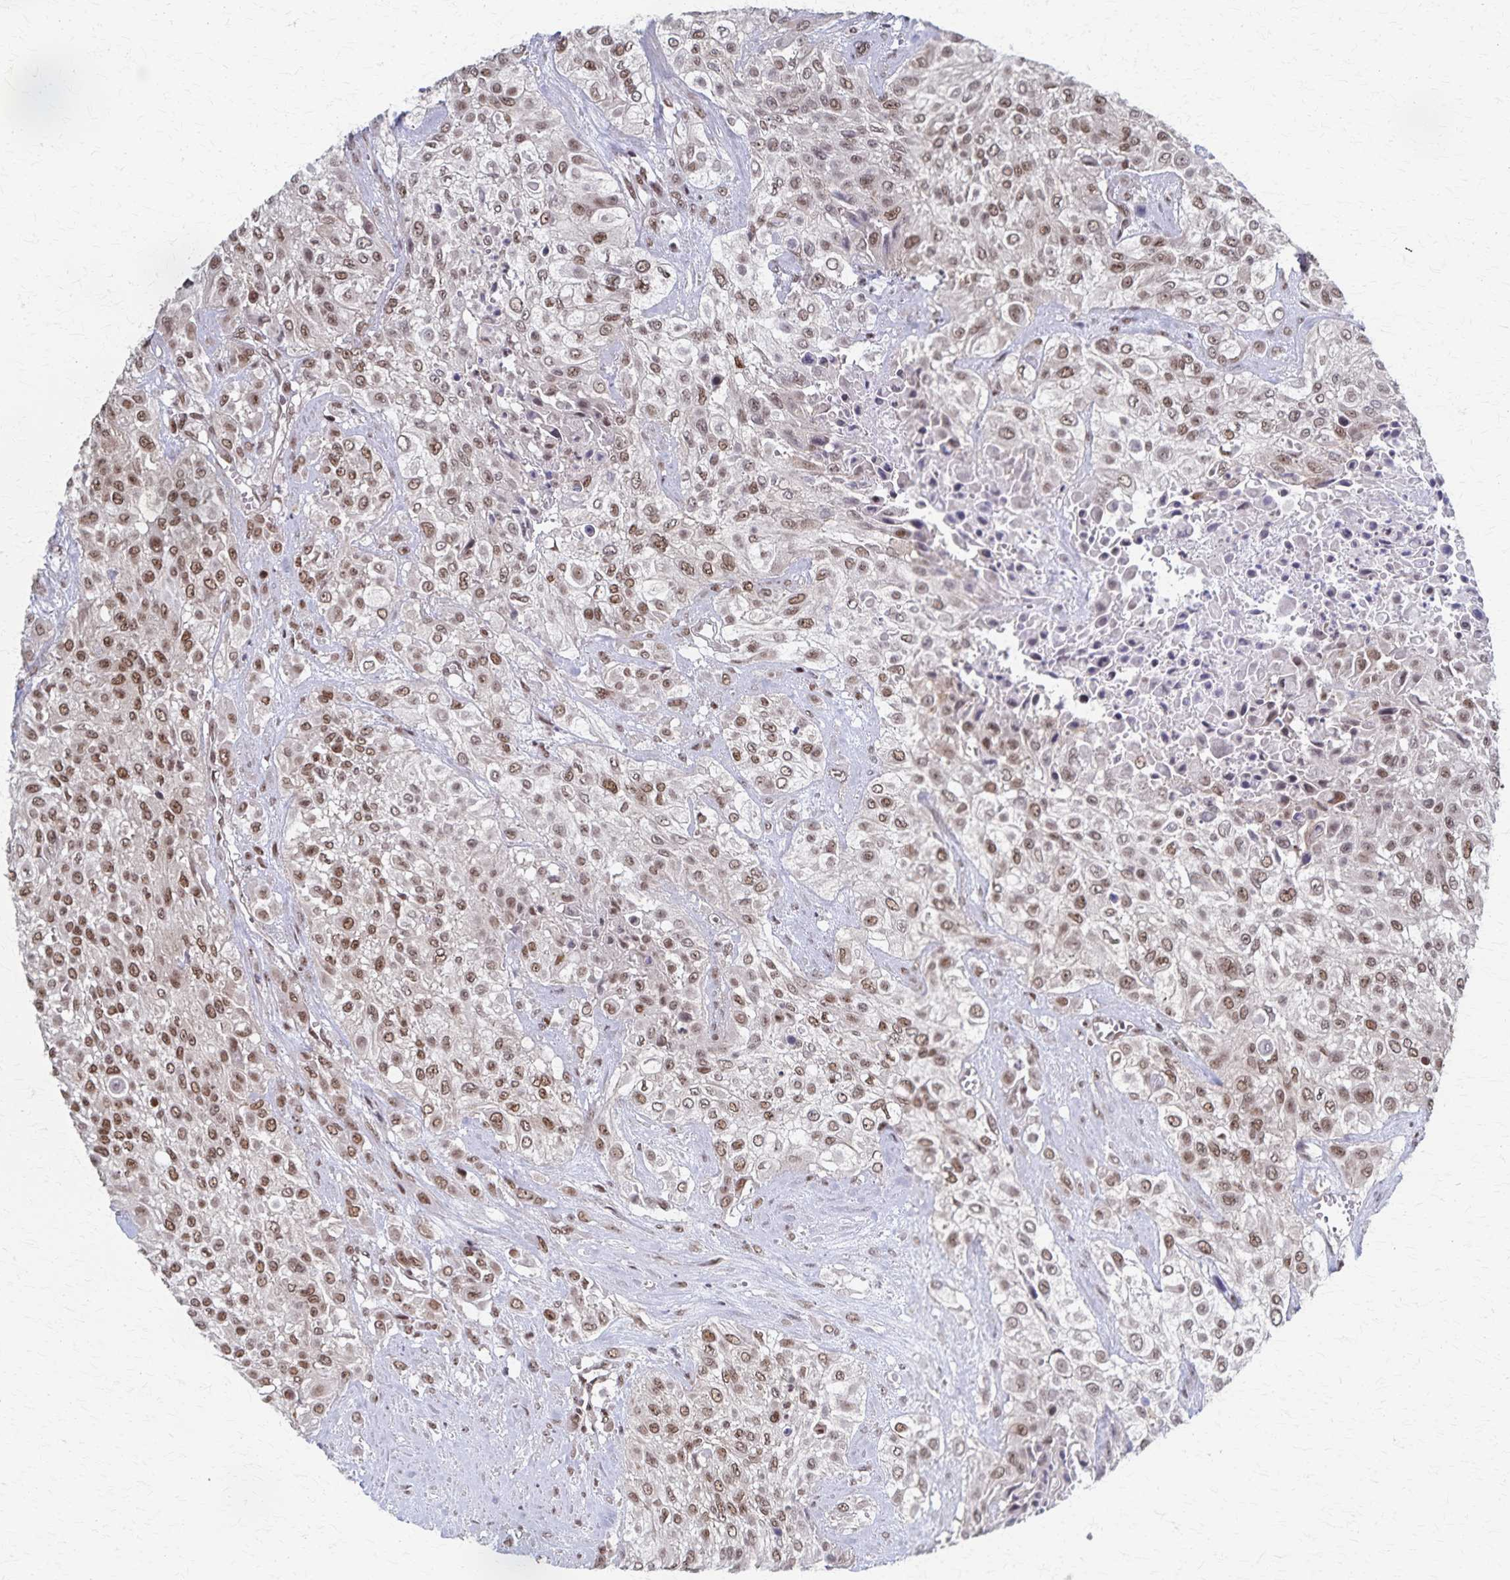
{"staining": {"intensity": "moderate", "quantity": ">75%", "location": "nuclear"}, "tissue": "urothelial cancer", "cell_type": "Tumor cells", "image_type": "cancer", "snomed": [{"axis": "morphology", "description": "Urothelial carcinoma, High grade"}, {"axis": "topography", "description": "Urinary bladder"}], "caption": "High-grade urothelial carcinoma stained with immunohistochemistry (IHC) demonstrates moderate nuclear expression in about >75% of tumor cells. The staining was performed using DAB (3,3'-diaminobenzidine) to visualize the protein expression in brown, while the nuclei were stained in blue with hematoxylin (Magnification: 20x).", "gene": "GTF2B", "patient": {"sex": "male", "age": 57}}